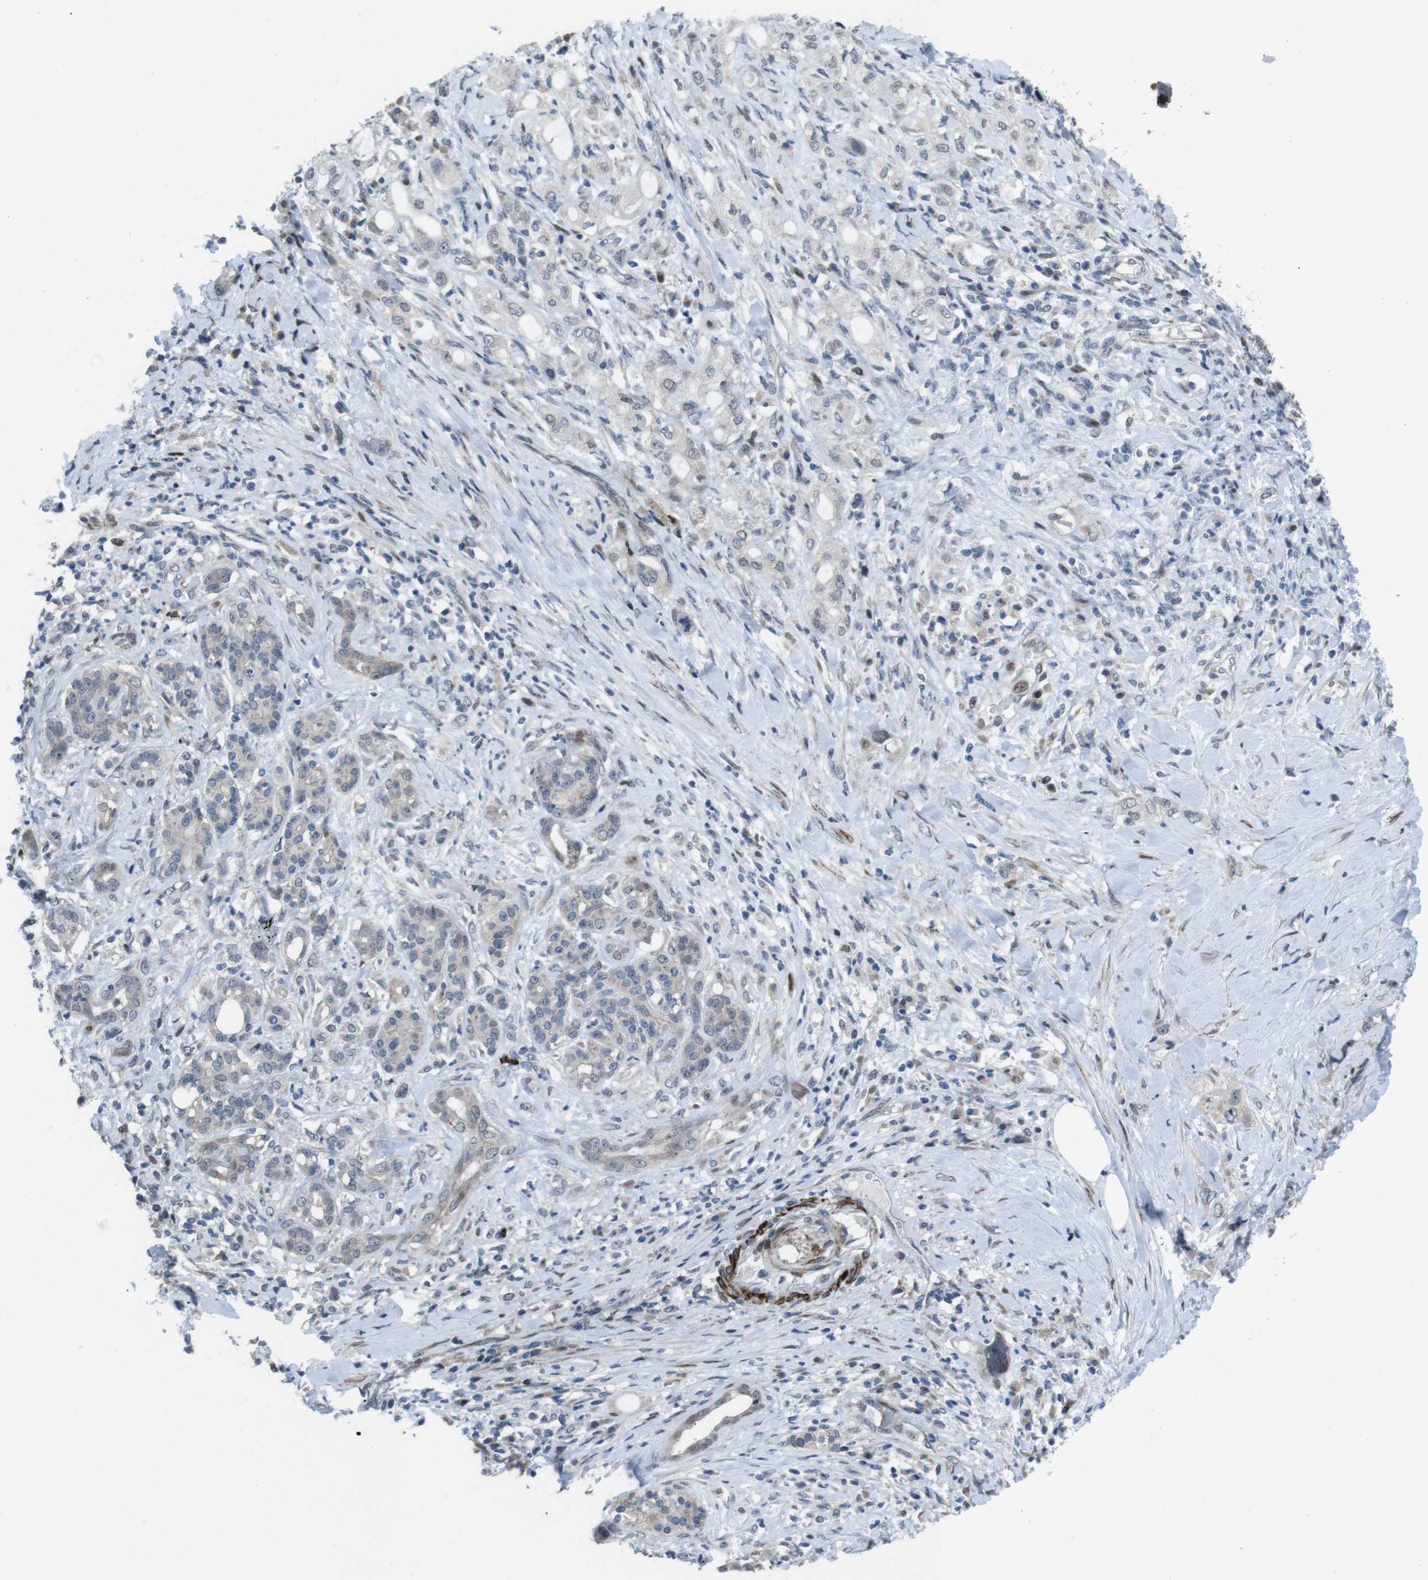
{"staining": {"intensity": "negative", "quantity": "none", "location": "none"}, "tissue": "pancreatic cancer", "cell_type": "Tumor cells", "image_type": "cancer", "snomed": [{"axis": "morphology", "description": "Adenocarcinoma, NOS"}, {"axis": "topography", "description": "Pancreas"}], "caption": "An image of human adenocarcinoma (pancreatic) is negative for staining in tumor cells.", "gene": "PBRM1", "patient": {"sex": "female", "age": 56}}